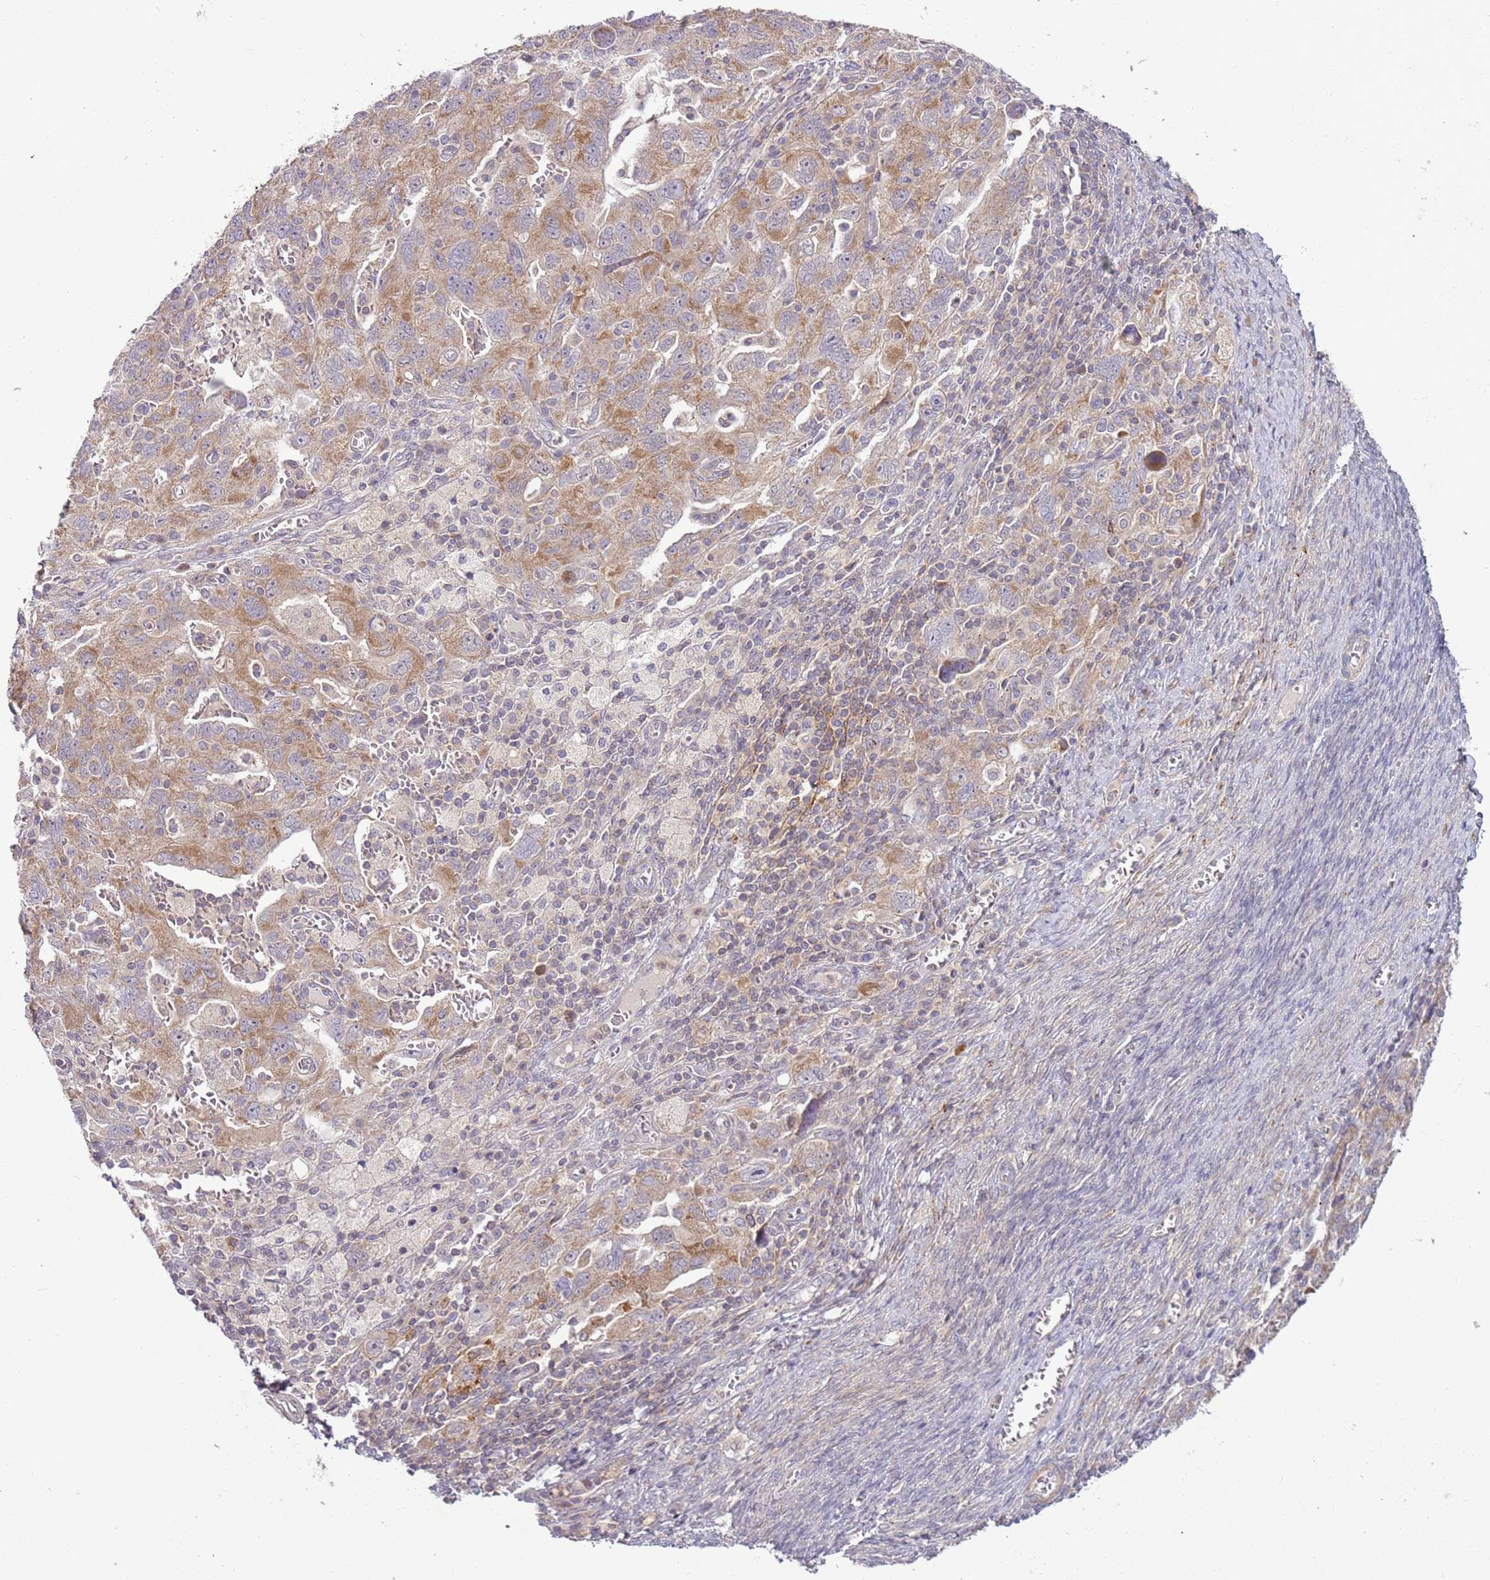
{"staining": {"intensity": "moderate", "quantity": ">75%", "location": "cytoplasmic/membranous"}, "tissue": "ovarian cancer", "cell_type": "Tumor cells", "image_type": "cancer", "snomed": [{"axis": "morphology", "description": "Carcinoma, NOS"}, {"axis": "morphology", "description": "Cystadenocarcinoma, serous, NOS"}, {"axis": "topography", "description": "Ovary"}], "caption": "Immunohistochemistry (IHC) of ovarian cancer demonstrates medium levels of moderate cytoplasmic/membranous expression in approximately >75% of tumor cells. (IHC, brightfield microscopy, high magnification).", "gene": "DTD2", "patient": {"sex": "female", "age": 69}}